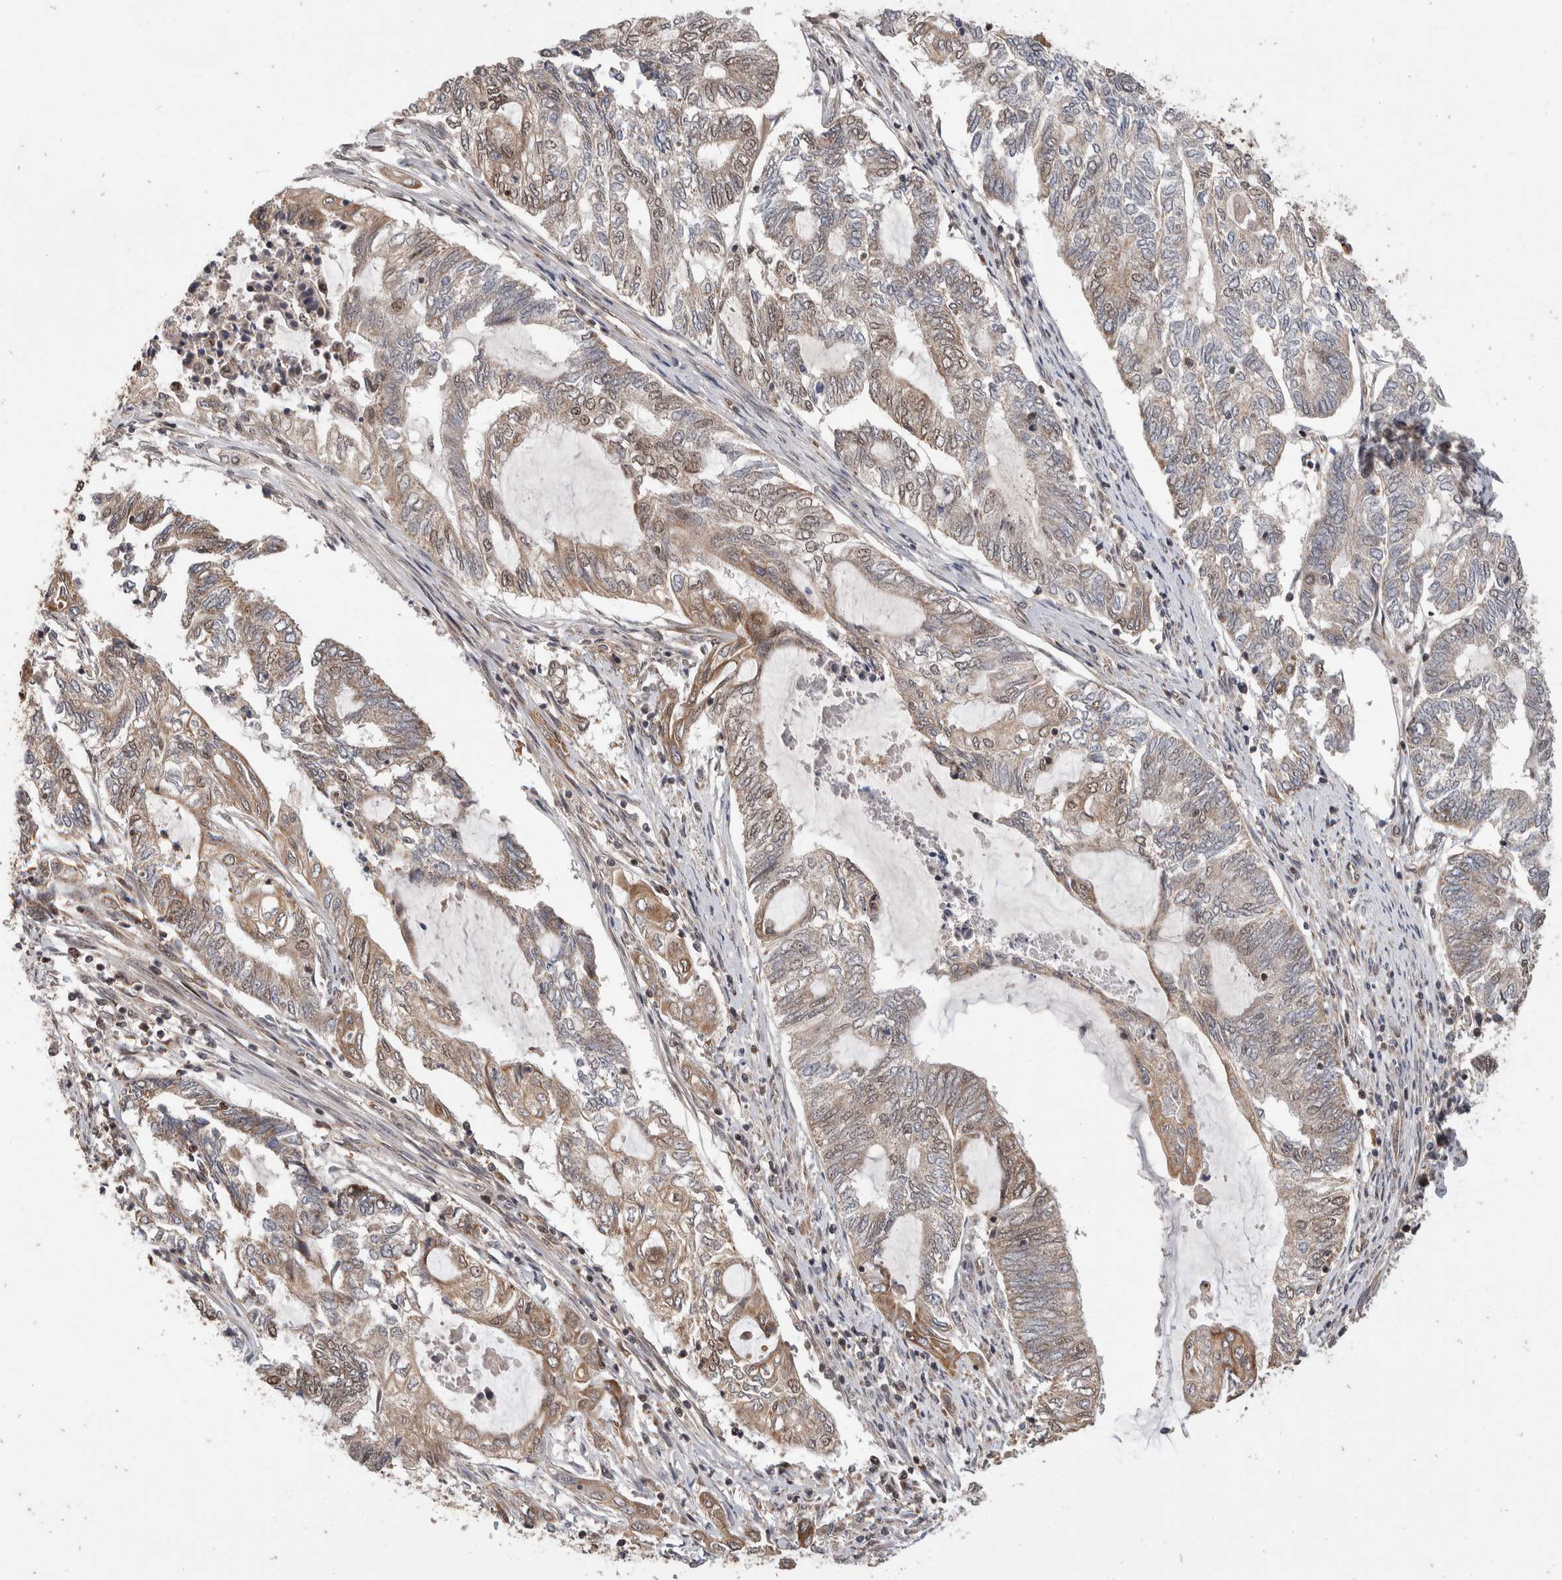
{"staining": {"intensity": "weak", "quantity": ">75%", "location": "cytoplasmic/membranous,nuclear"}, "tissue": "endometrial cancer", "cell_type": "Tumor cells", "image_type": "cancer", "snomed": [{"axis": "morphology", "description": "Adenocarcinoma, NOS"}, {"axis": "topography", "description": "Uterus"}, {"axis": "topography", "description": "Endometrium"}], "caption": "This is a micrograph of IHC staining of adenocarcinoma (endometrial), which shows weak staining in the cytoplasmic/membranous and nuclear of tumor cells.", "gene": "ABHD11", "patient": {"sex": "female", "age": 70}}